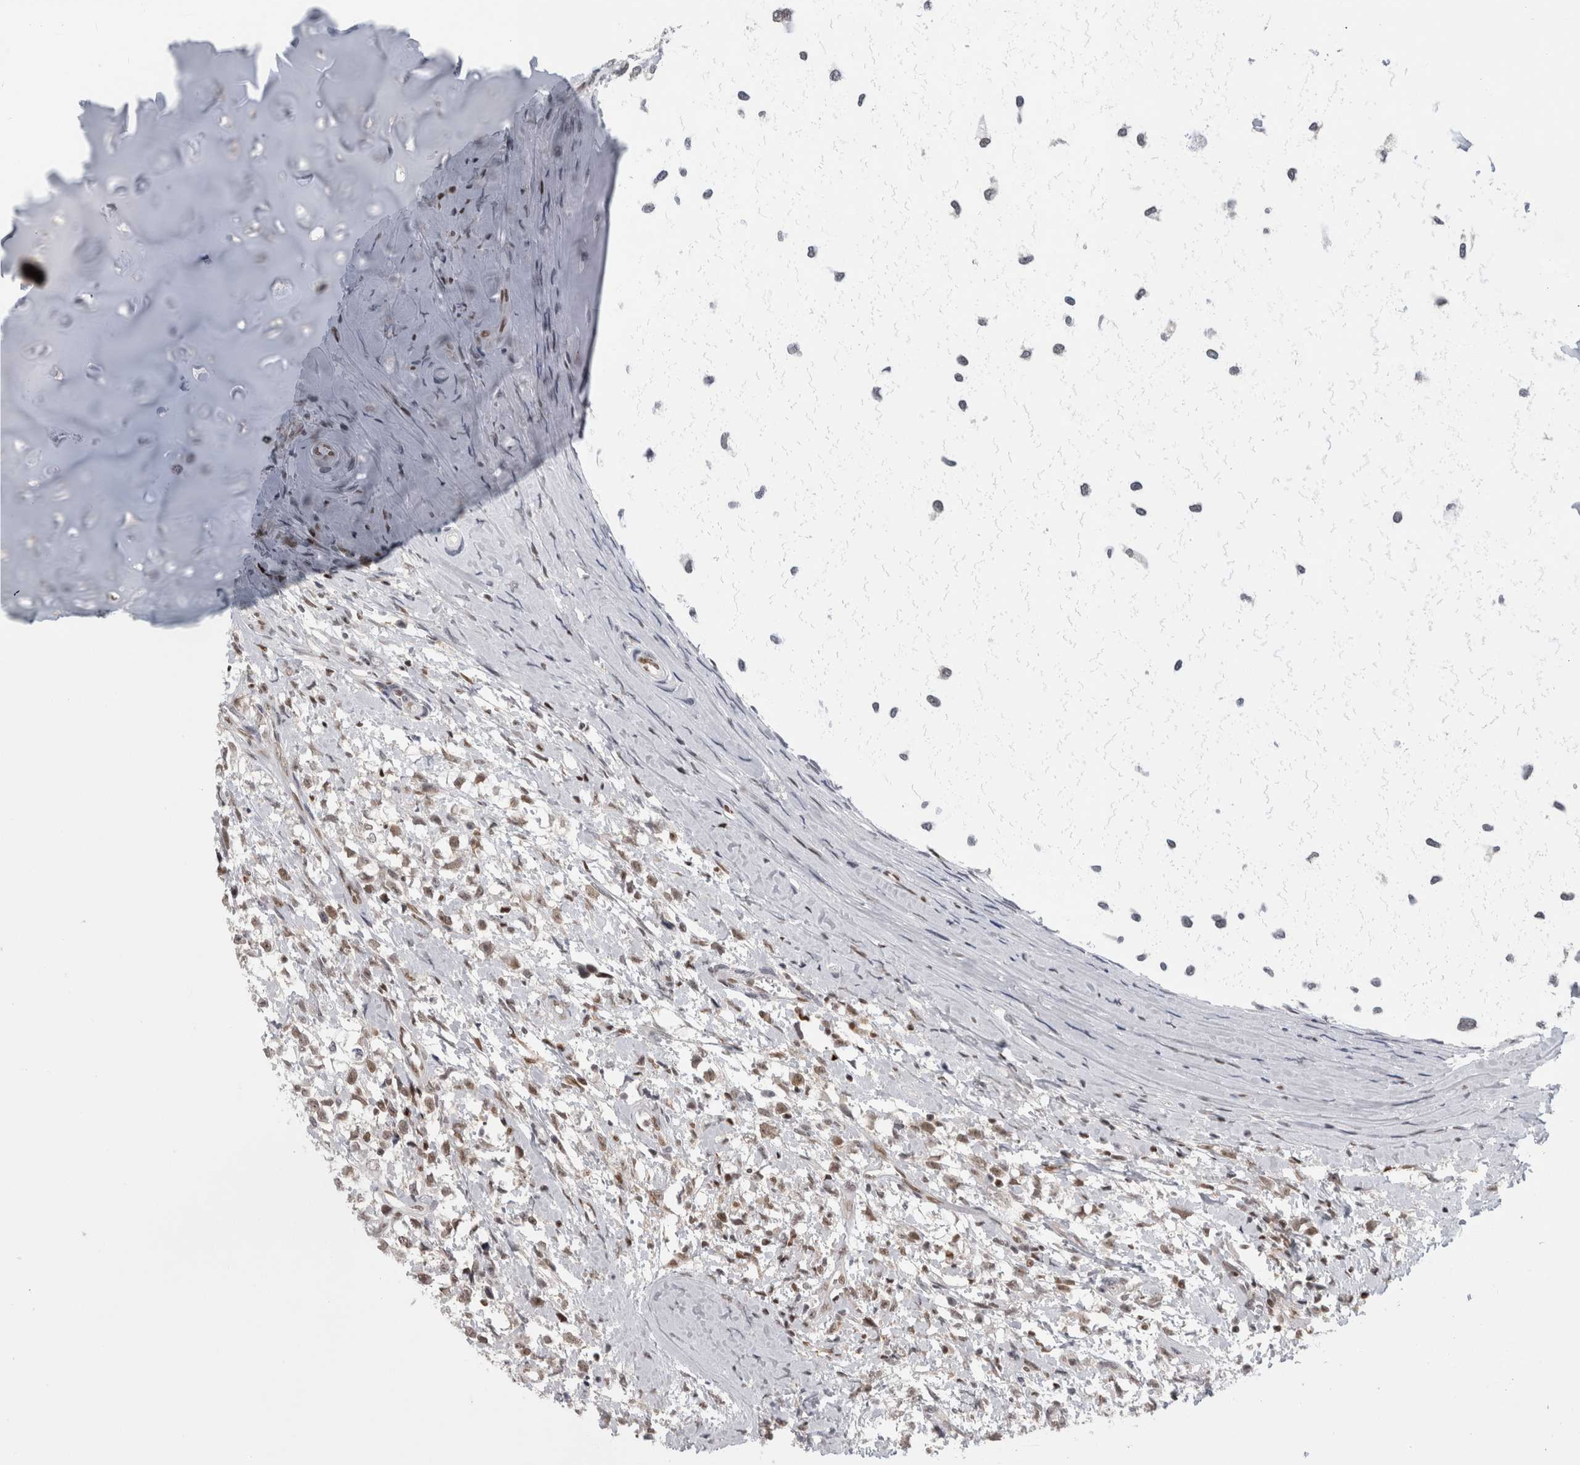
{"staining": {"intensity": "weak", "quantity": ">75%", "location": "nuclear"}, "tissue": "testis cancer", "cell_type": "Tumor cells", "image_type": "cancer", "snomed": [{"axis": "morphology", "description": "Seminoma, NOS"}, {"axis": "morphology", "description": "Carcinoma, Embryonal, NOS"}, {"axis": "topography", "description": "Testis"}], "caption": "IHC photomicrograph of human testis embryonal carcinoma stained for a protein (brown), which exhibits low levels of weak nuclear expression in about >75% of tumor cells.", "gene": "SRARP", "patient": {"sex": "male", "age": 51}}